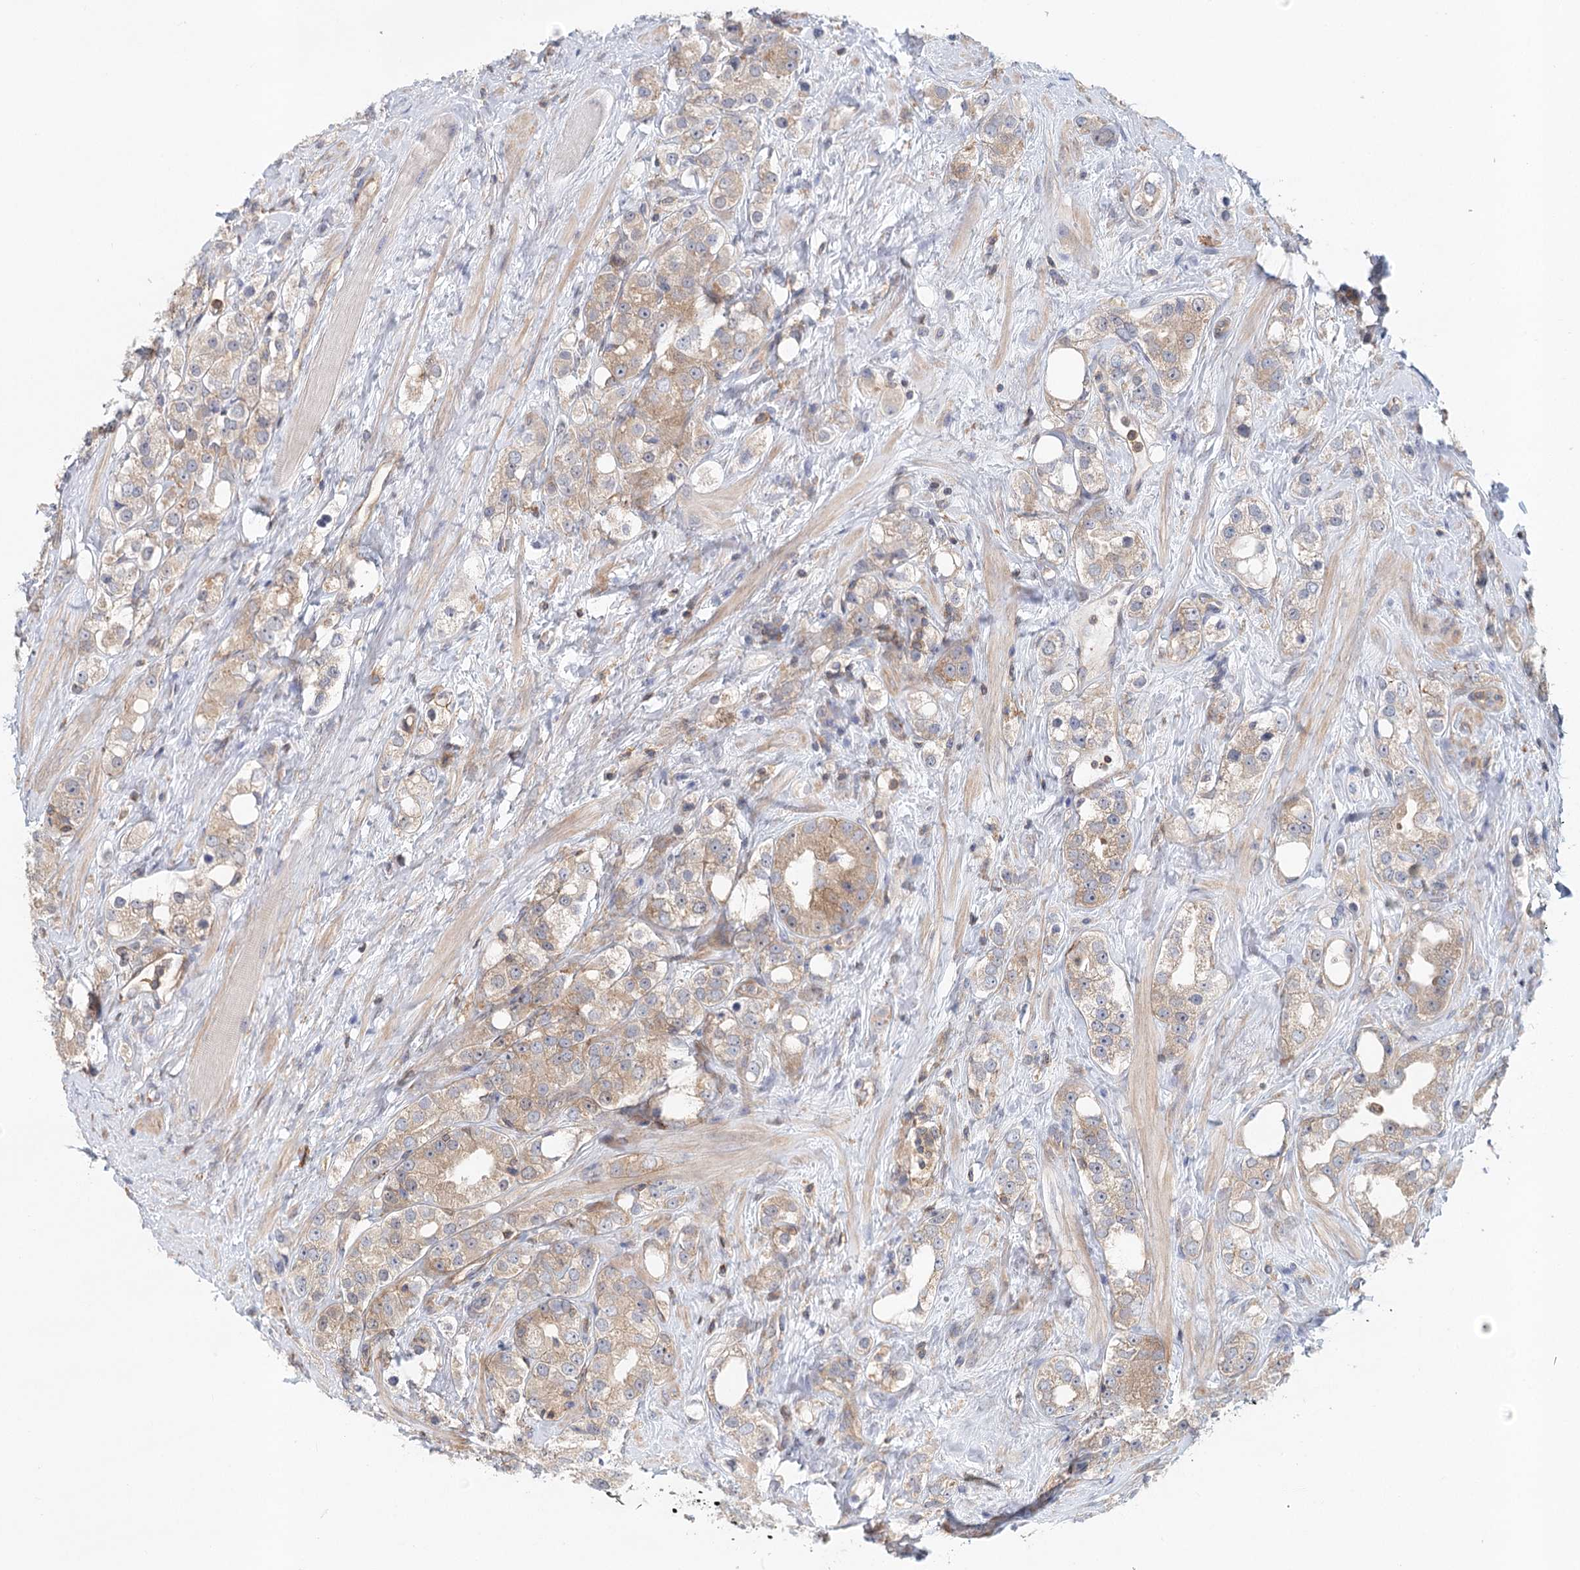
{"staining": {"intensity": "moderate", "quantity": "<25%", "location": "cytoplasmic/membranous"}, "tissue": "prostate cancer", "cell_type": "Tumor cells", "image_type": "cancer", "snomed": [{"axis": "morphology", "description": "Adenocarcinoma, NOS"}, {"axis": "topography", "description": "Prostate"}], "caption": "Prostate cancer was stained to show a protein in brown. There is low levels of moderate cytoplasmic/membranous positivity in about <25% of tumor cells. (Brightfield microscopy of DAB IHC at high magnification).", "gene": "UMPS", "patient": {"sex": "male", "age": 79}}